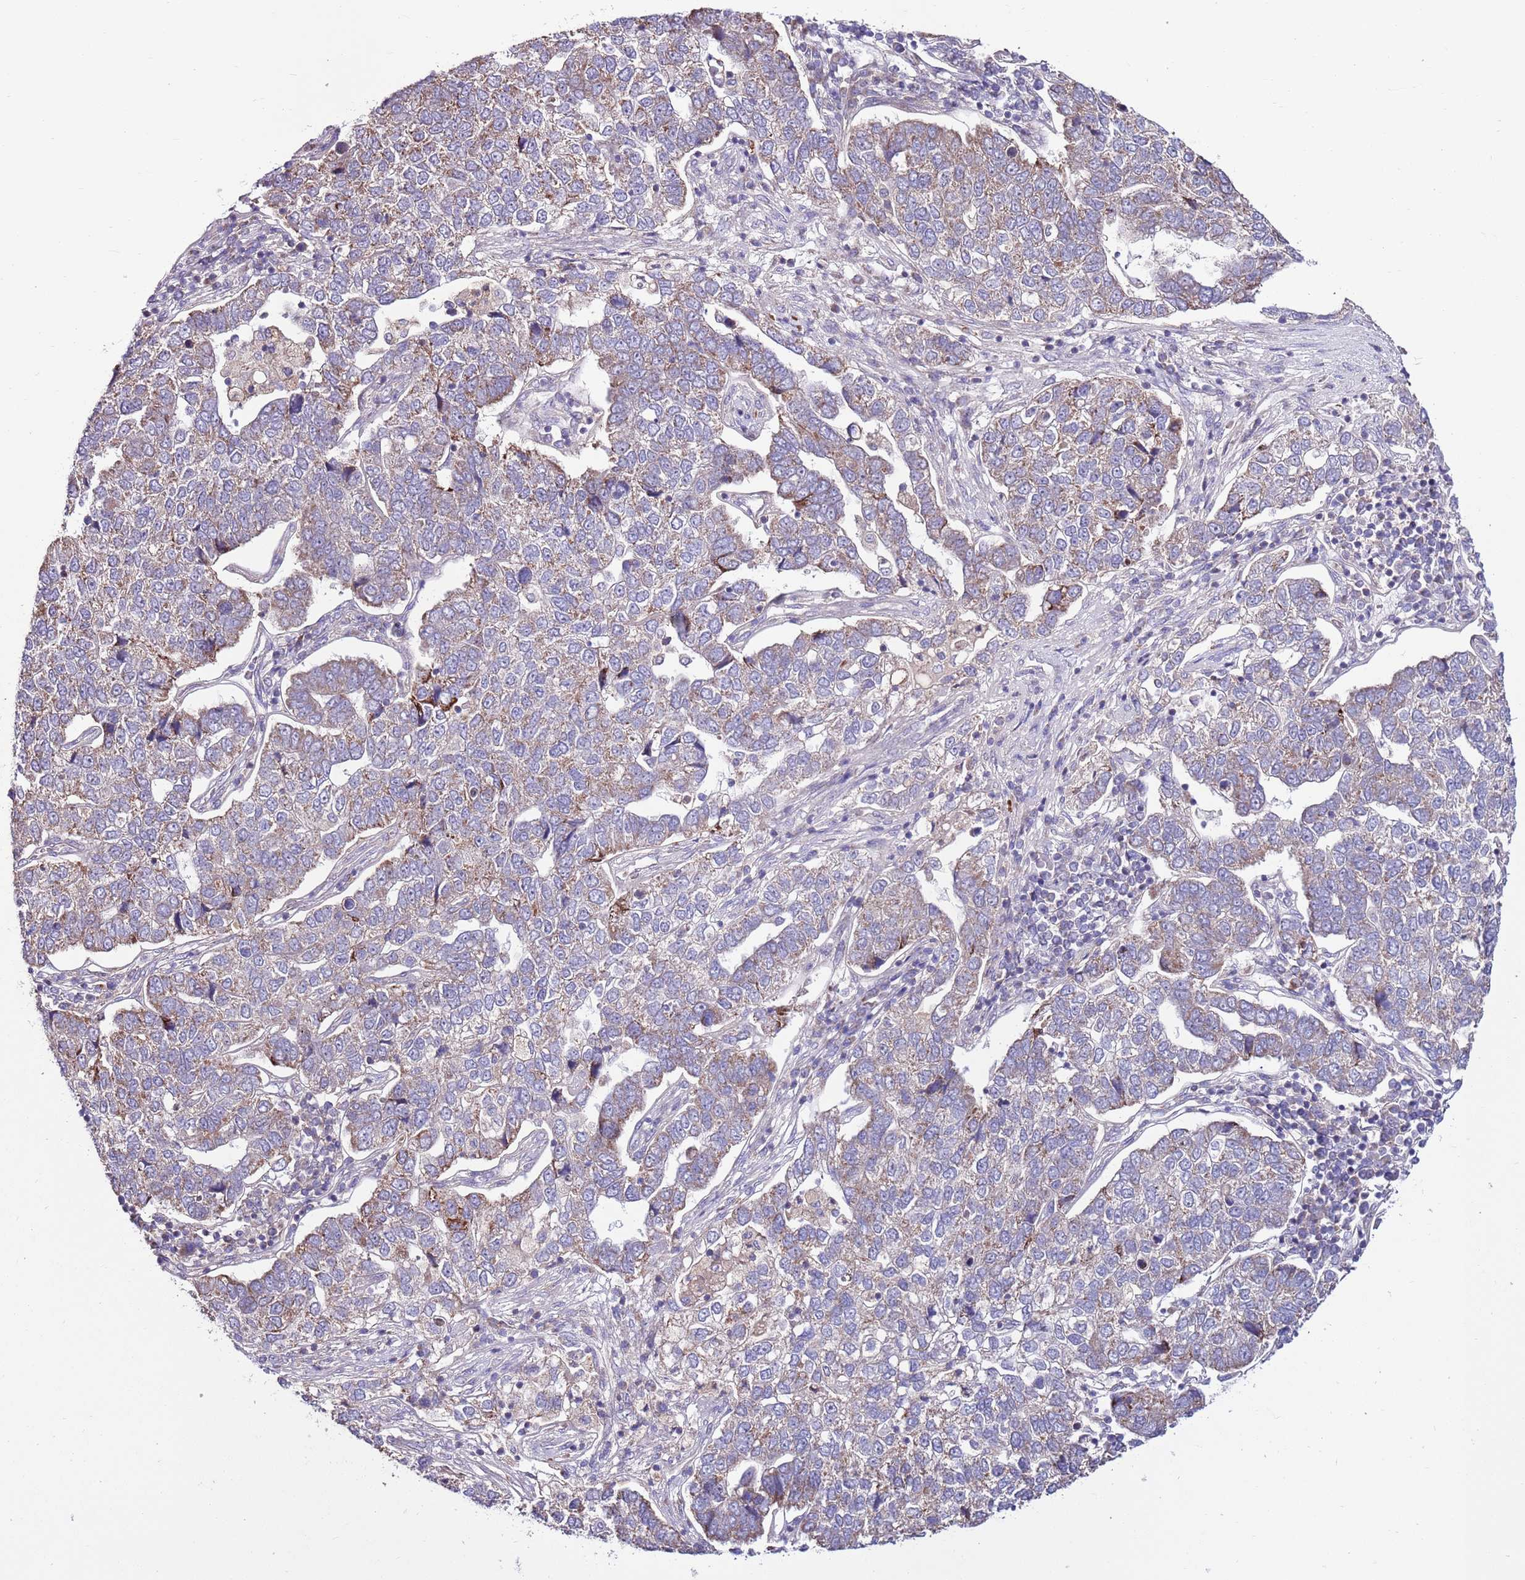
{"staining": {"intensity": "weak", "quantity": "<25%", "location": "cytoplasmic/membranous"}, "tissue": "pancreatic cancer", "cell_type": "Tumor cells", "image_type": "cancer", "snomed": [{"axis": "morphology", "description": "Adenocarcinoma, NOS"}, {"axis": "topography", "description": "Pancreas"}], "caption": "Immunohistochemical staining of adenocarcinoma (pancreatic) reveals no significant positivity in tumor cells.", "gene": "SMG1", "patient": {"sex": "female", "age": 61}}